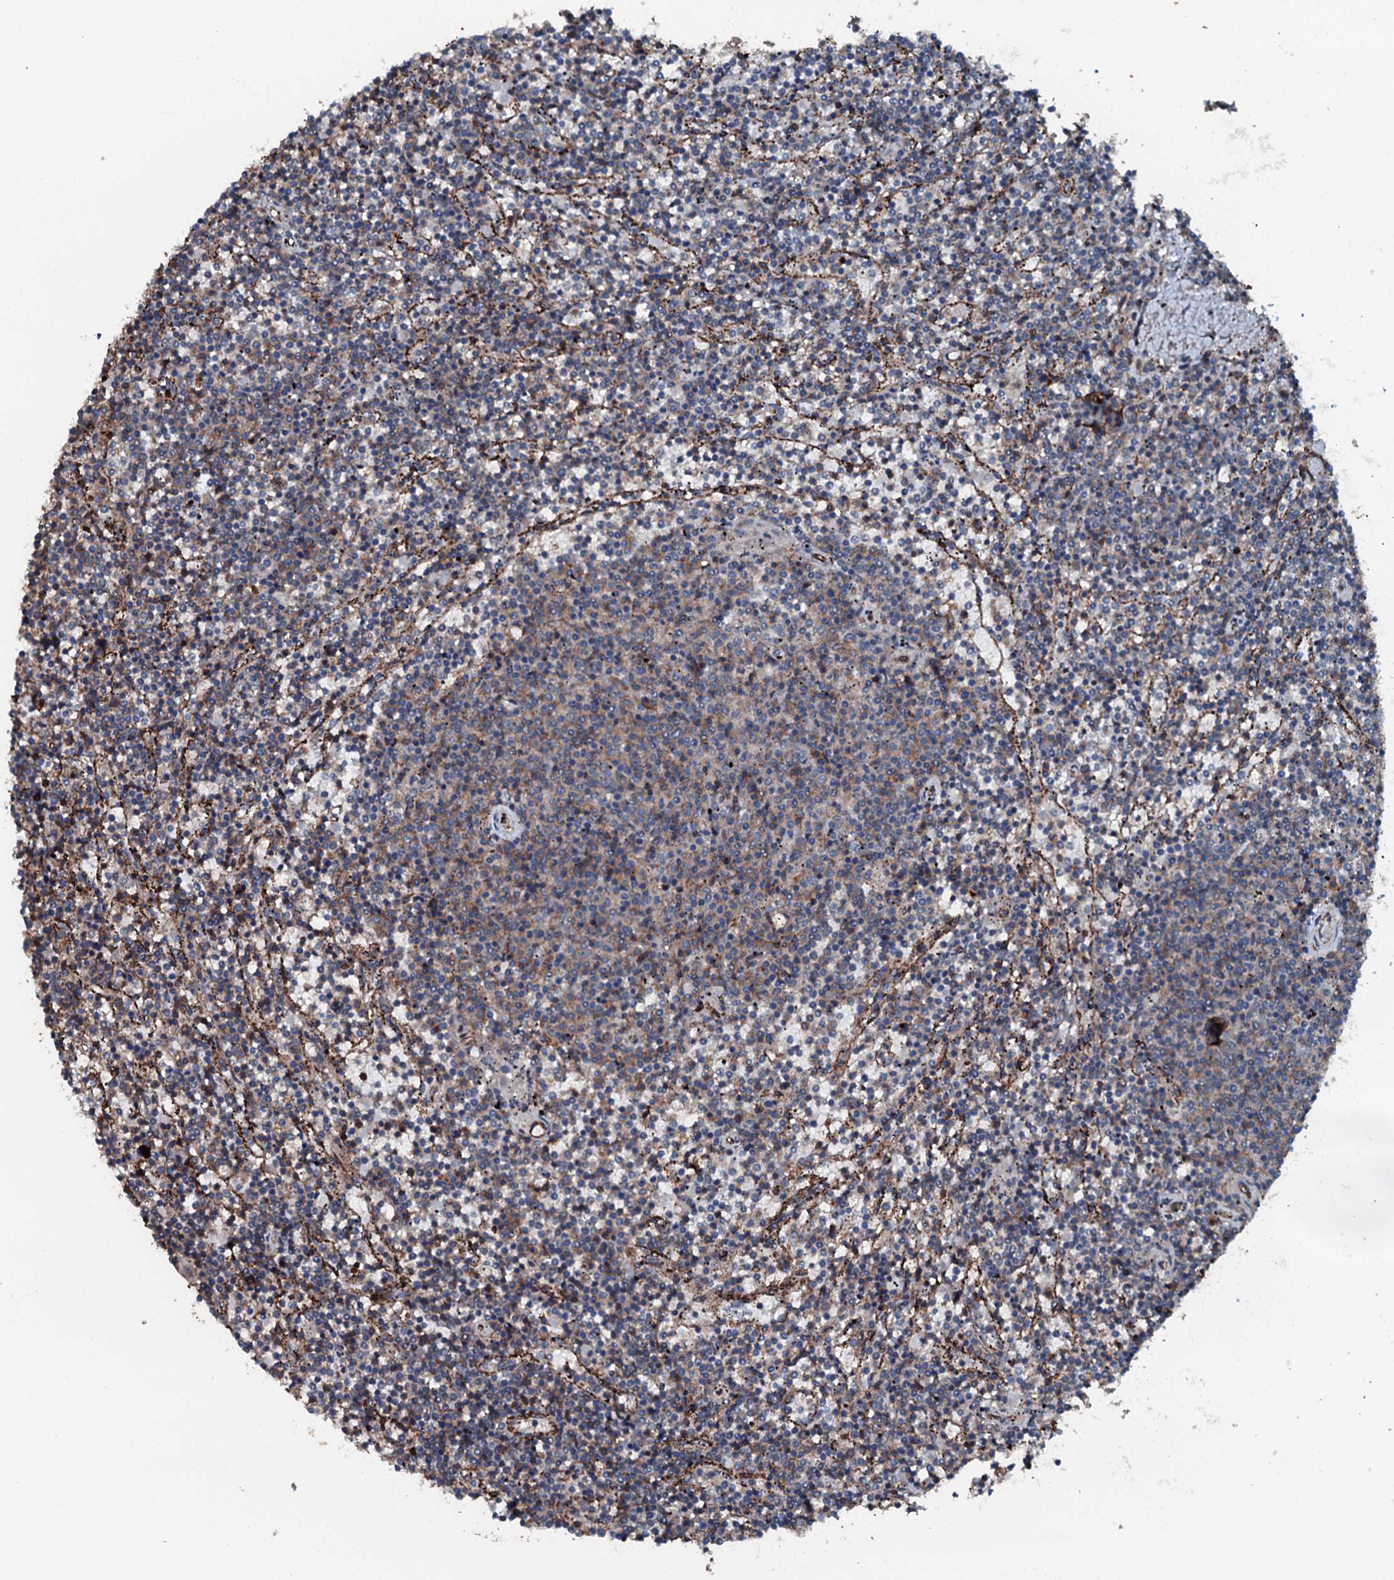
{"staining": {"intensity": "moderate", "quantity": "<25%", "location": "cytoplasmic/membranous"}, "tissue": "lymphoma", "cell_type": "Tumor cells", "image_type": "cancer", "snomed": [{"axis": "morphology", "description": "Malignant lymphoma, non-Hodgkin's type, Low grade"}, {"axis": "topography", "description": "Spleen"}], "caption": "This micrograph displays lymphoma stained with immunohistochemistry to label a protein in brown. The cytoplasmic/membranous of tumor cells show moderate positivity for the protein. Nuclei are counter-stained blue.", "gene": "SLC25A38", "patient": {"sex": "female", "age": 50}}